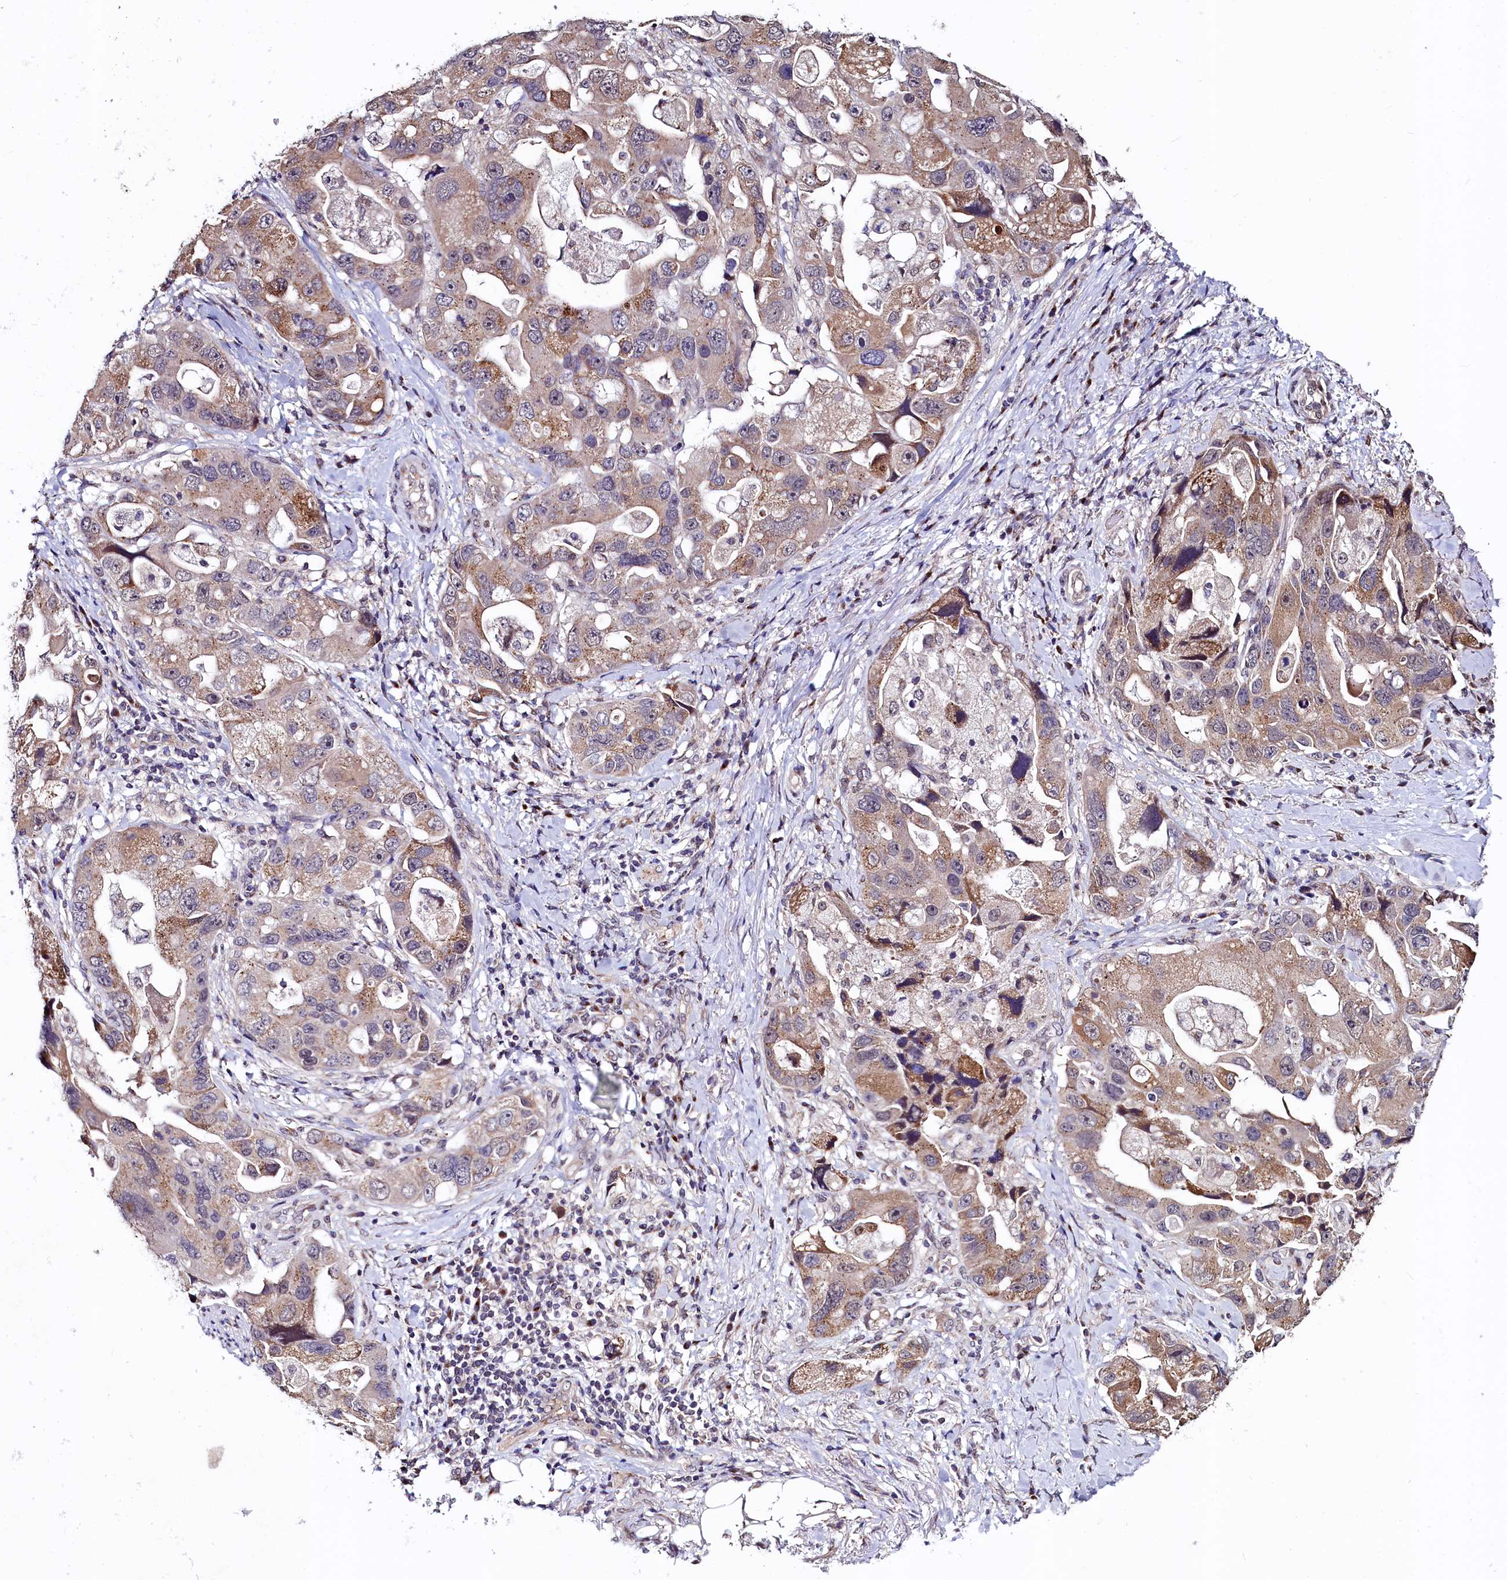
{"staining": {"intensity": "moderate", "quantity": ">75%", "location": "cytoplasmic/membranous"}, "tissue": "lung cancer", "cell_type": "Tumor cells", "image_type": "cancer", "snomed": [{"axis": "morphology", "description": "Adenocarcinoma, NOS"}, {"axis": "topography", "description": "Lung"}], "caption": "This image shows immunohistochemistry (IHC) staining of adenocarcinoma (lung), with medium moderate cytoplasmic/membranous positivity in about >75% of tumor cells.", "gene": "SEC24C", "patient": {"sex": "female", "age": 54}}